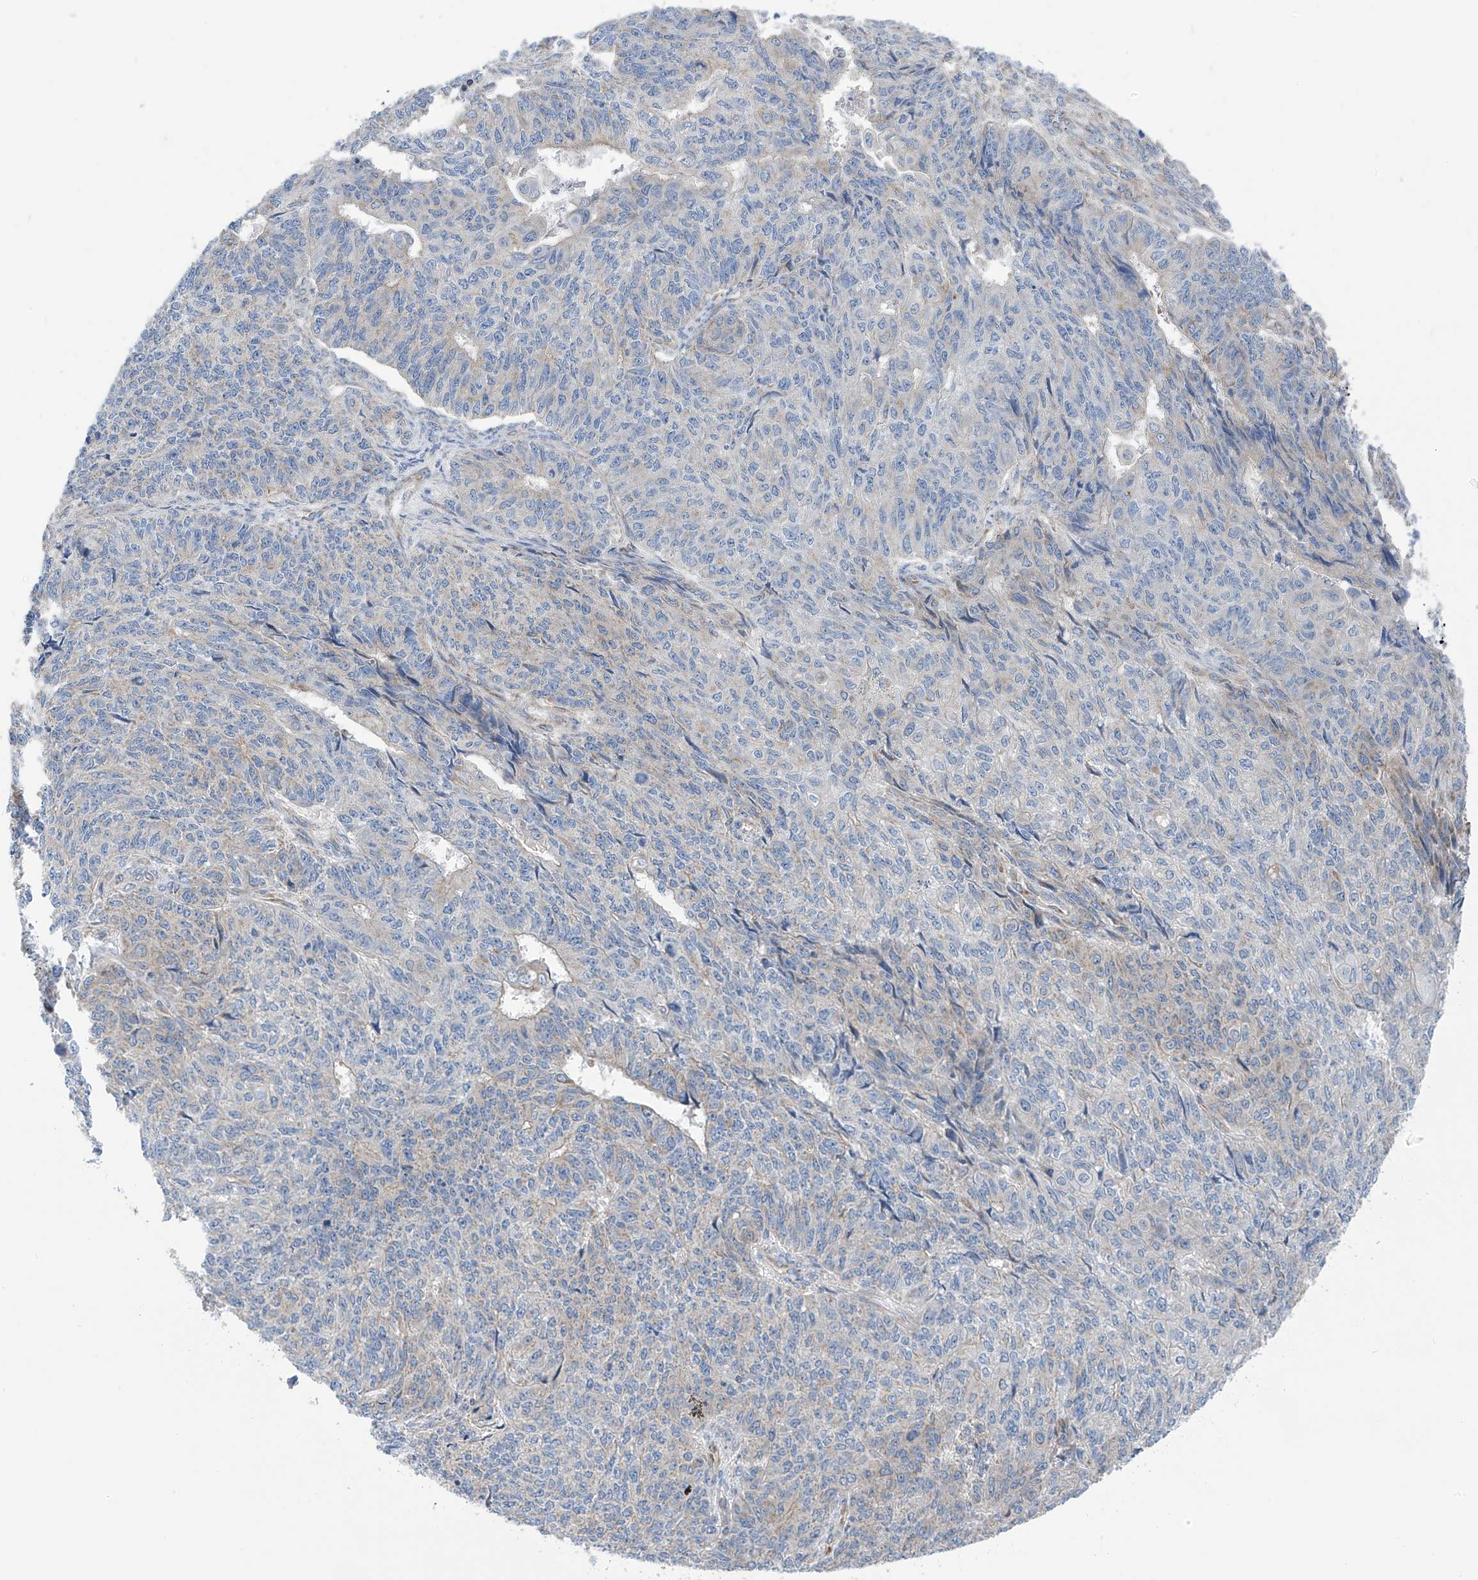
{"staining": {"intensity": "negative", "quantity": "none", "location": "none"}, "tissue": "endometrial cancer", "cell_type": "Tumor cells", "image_type": "cancer", "snomed": [{"axis": "morphology", "description": "Adenocarcinoma, NOS"}, {"axis": "topography", "description": "Endometrium"}], "caption": "Human endometrial cancer (adenocarcinoma) stained for a protein using IHC demonstrates no staining in tumor cells.", "gene": "P2RX7", "patient": {"sex": "female", "age": 32}}